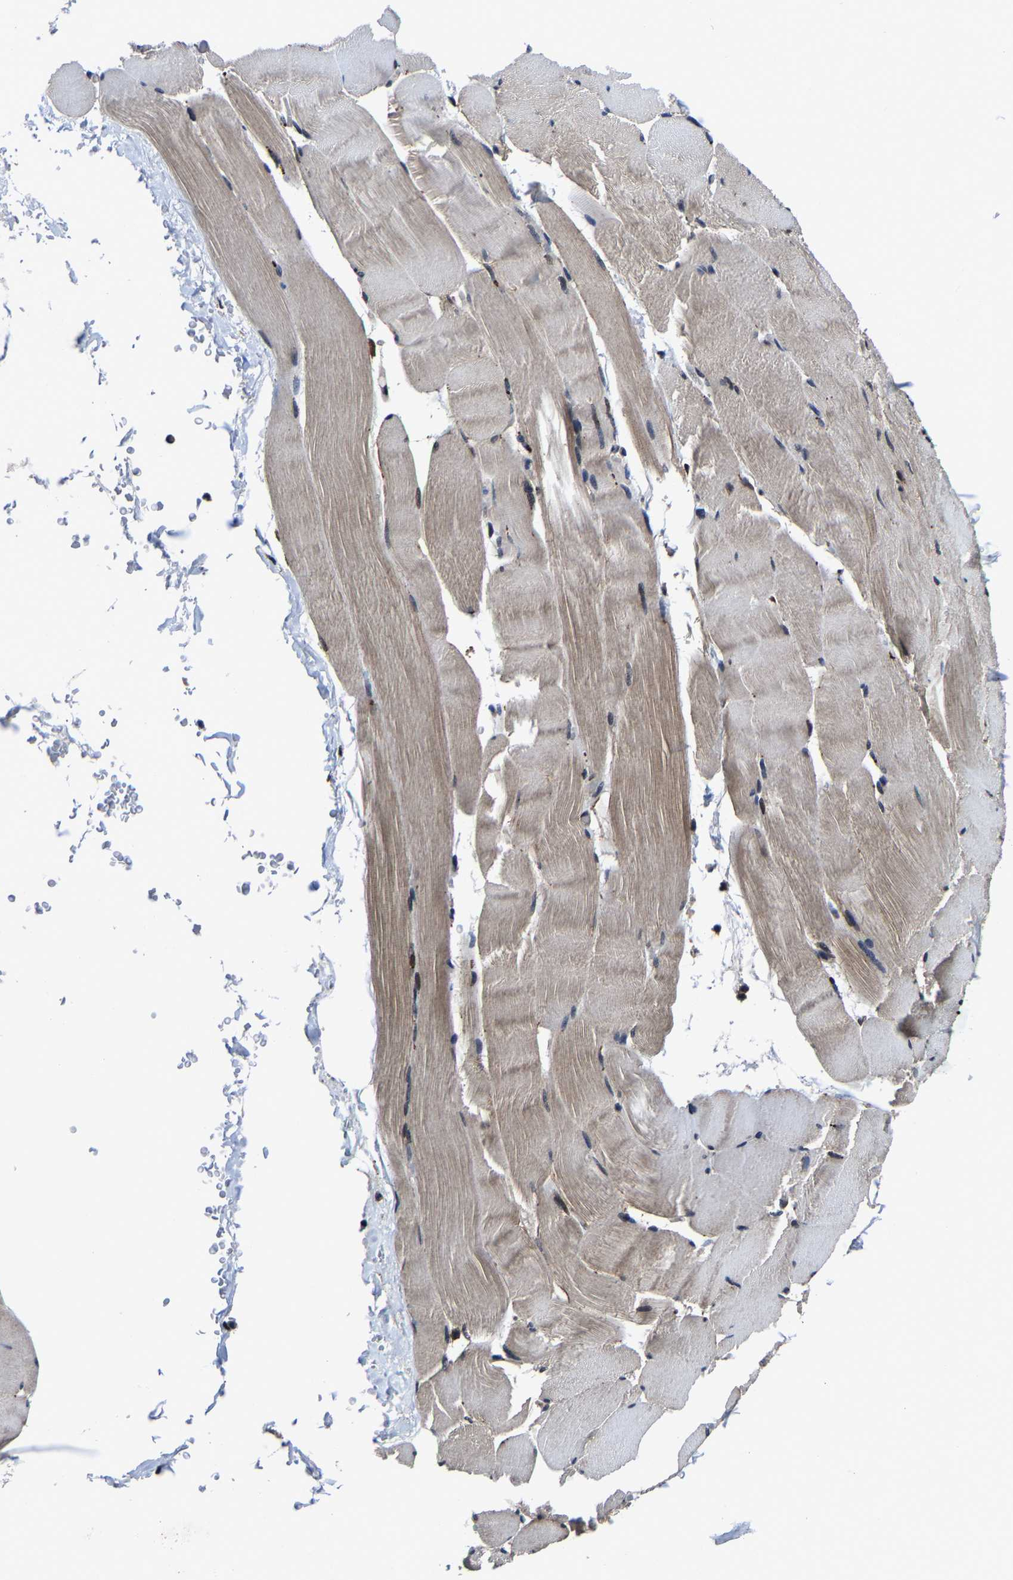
{"staining": {"intensity": "weak", "quantity": "25%-75%", "location": "cytoplasmic/membranous"}, "tissue": "skeletal muscle", "cell_type": "Myocytes", "image_type": "normal", "snomed": [{"axis": "morphology", "description": "Normal tissue, NOS"}, {"axis": "topography", "description": "Skeletal muscle"}], "caption": "Normal skeletal muscle demonstrates weak cytoplasmic/membranous positivity in approximately 25%-75% of myocytes, visualized by immunohistochemistry. The staining was performed using DAB (3,3'-diaminobenzidine) to visualize the protein expression in brown, while the nuclei were stained in blue with hematoxylin (Magnification: 20x).", "gene": "ZCCHC7", "patient": {"sex": "male", "age": 62}}